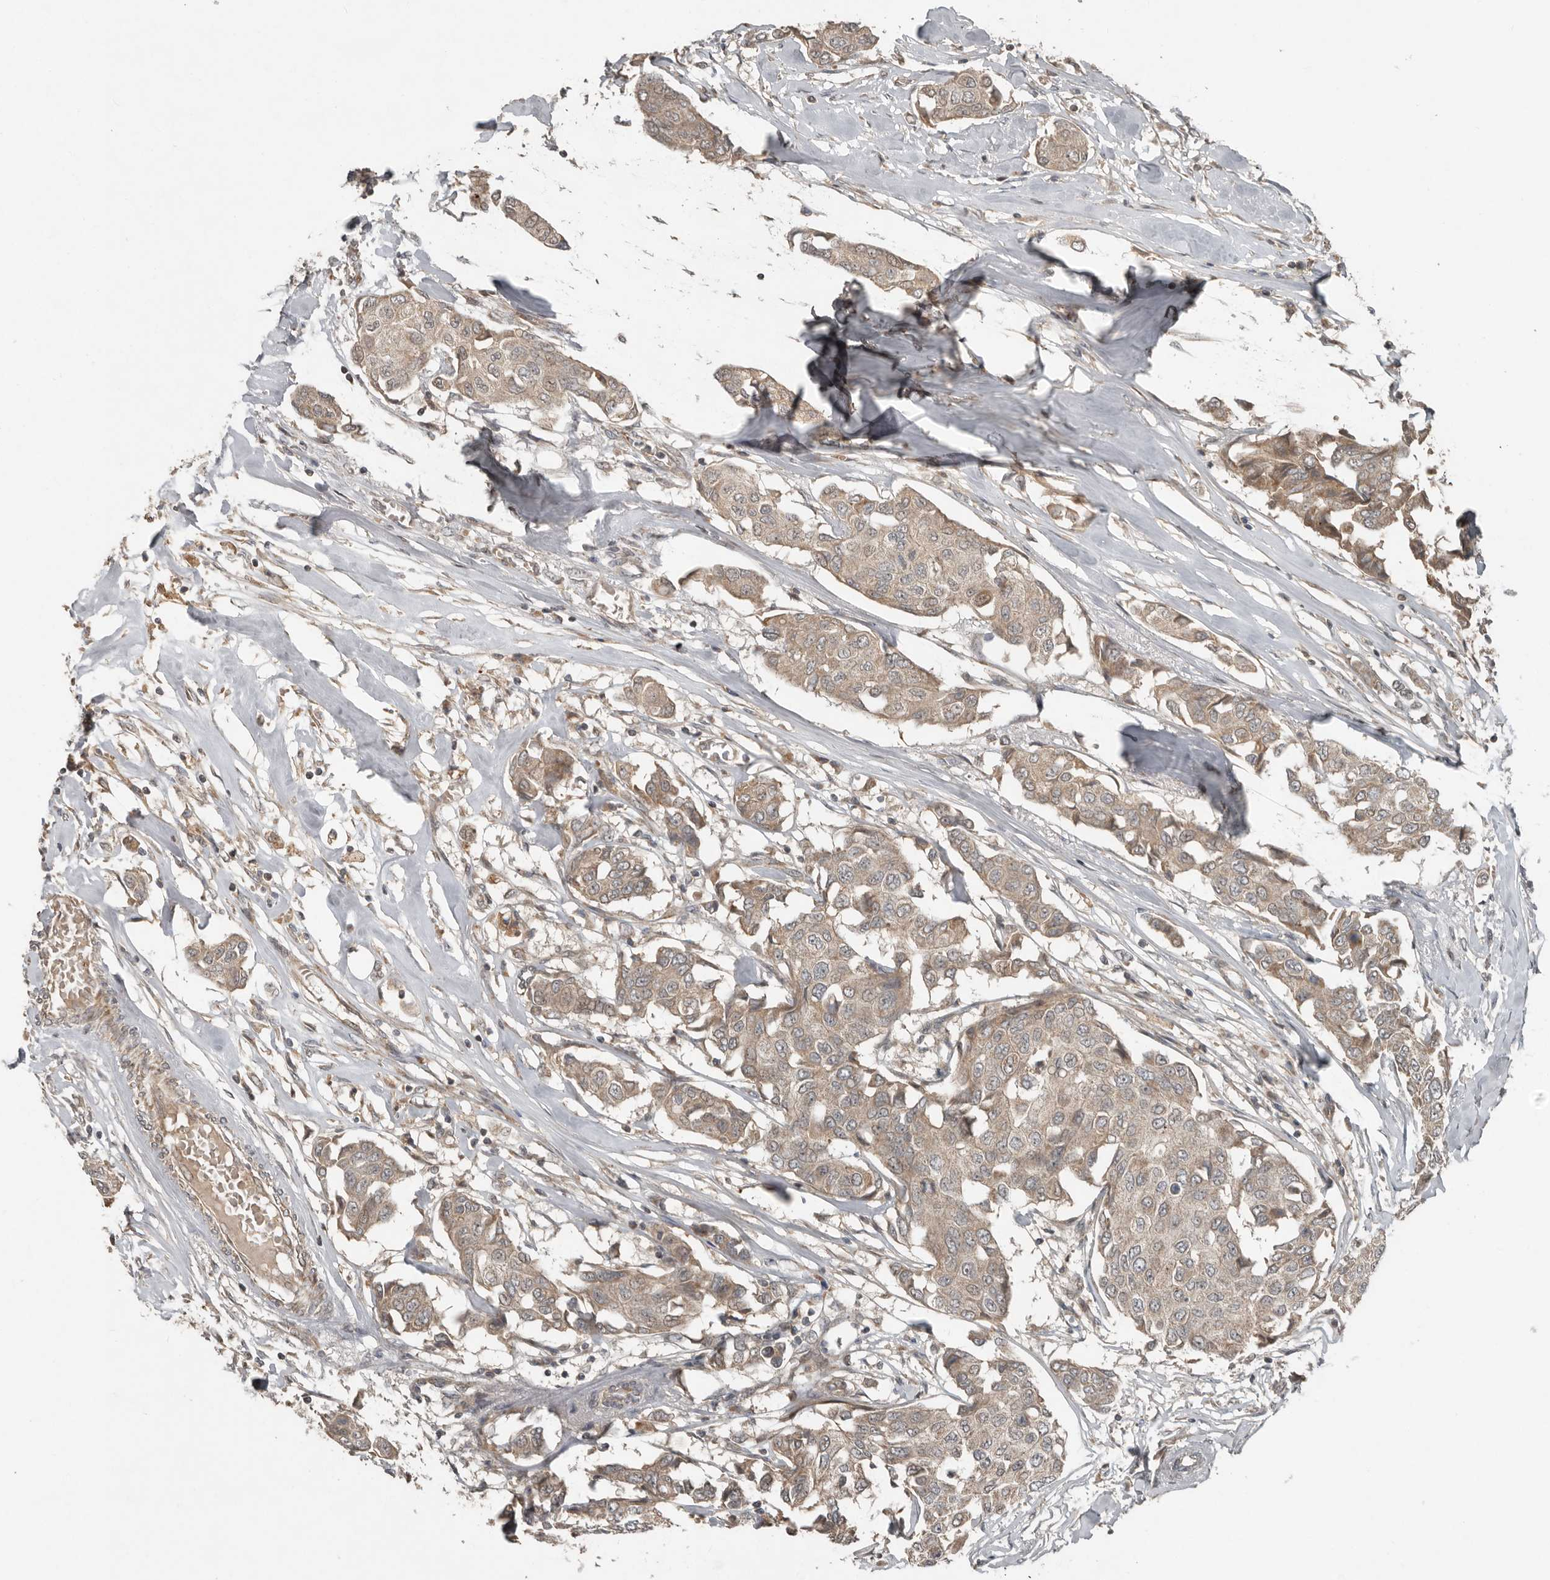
{"staining": {"intensity": "weak", "quantity": ">75%", "location": "cytoplasmic/membranous"}, "tissue": "breast cancer", "cell_type": "Tumor cells", "image_type": "cancer", "snomed": [{"axis": "morphology", "description": "Duct carcinoma"}, {"axis": "topography", "description": "Breast"}], "caption": "Breast cancer stained for a protein (brown) exhibits weak cytoplasmic/membranous positive positivity in approximately >75% of tumor cells.", "gene": "SLC6A7", "patient": {"sex": "female", "age": 80}}